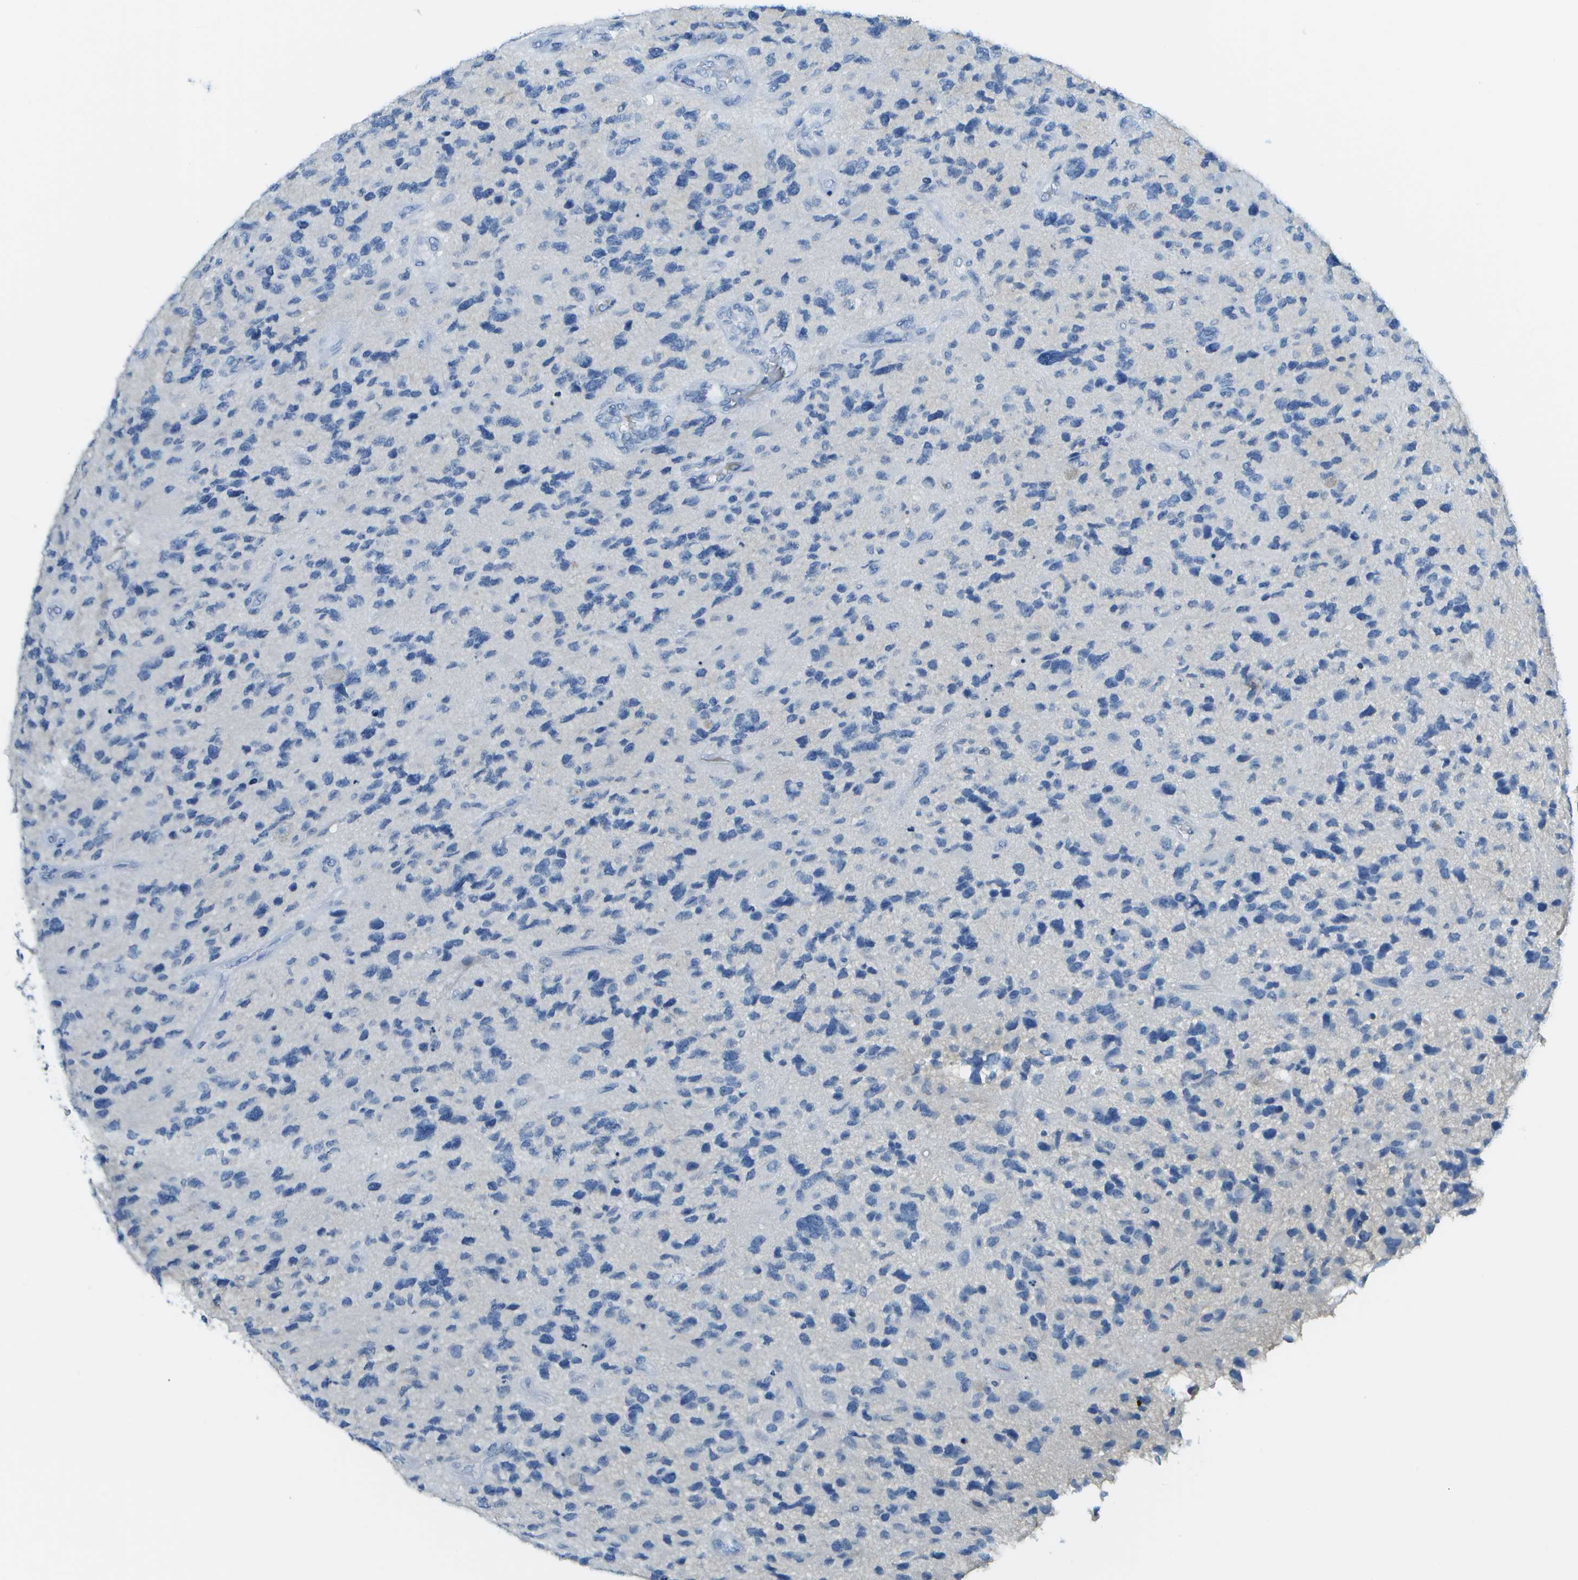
{"staining": {"intensity": "negative", "quantity": "none", "location": "none"}, "tissue": "glioma", "cell_type": "Tumor cells", "image_type": "cancer", "snomed": [{"axis": "morphology", "description": "Glioma, malignant, High grade"}, {"axis": "topography", "description": "Brain"}], "caption": "Immunohistochemistry (IHC) histopathology image of neoplastic tissue: glioma stained with DAB (3,3'-diaminobenzidine) exhibits no significant protein expression in tumor cells. The staining was performed using DAB (3,3'-diaminobenzidine) to visualize the protein expression in brown, while the nuclei were stained in blue with hematoxylin (Magnification: 20x).", "gene": "C1S", "patient": {"sex": "female", "age": 58}}